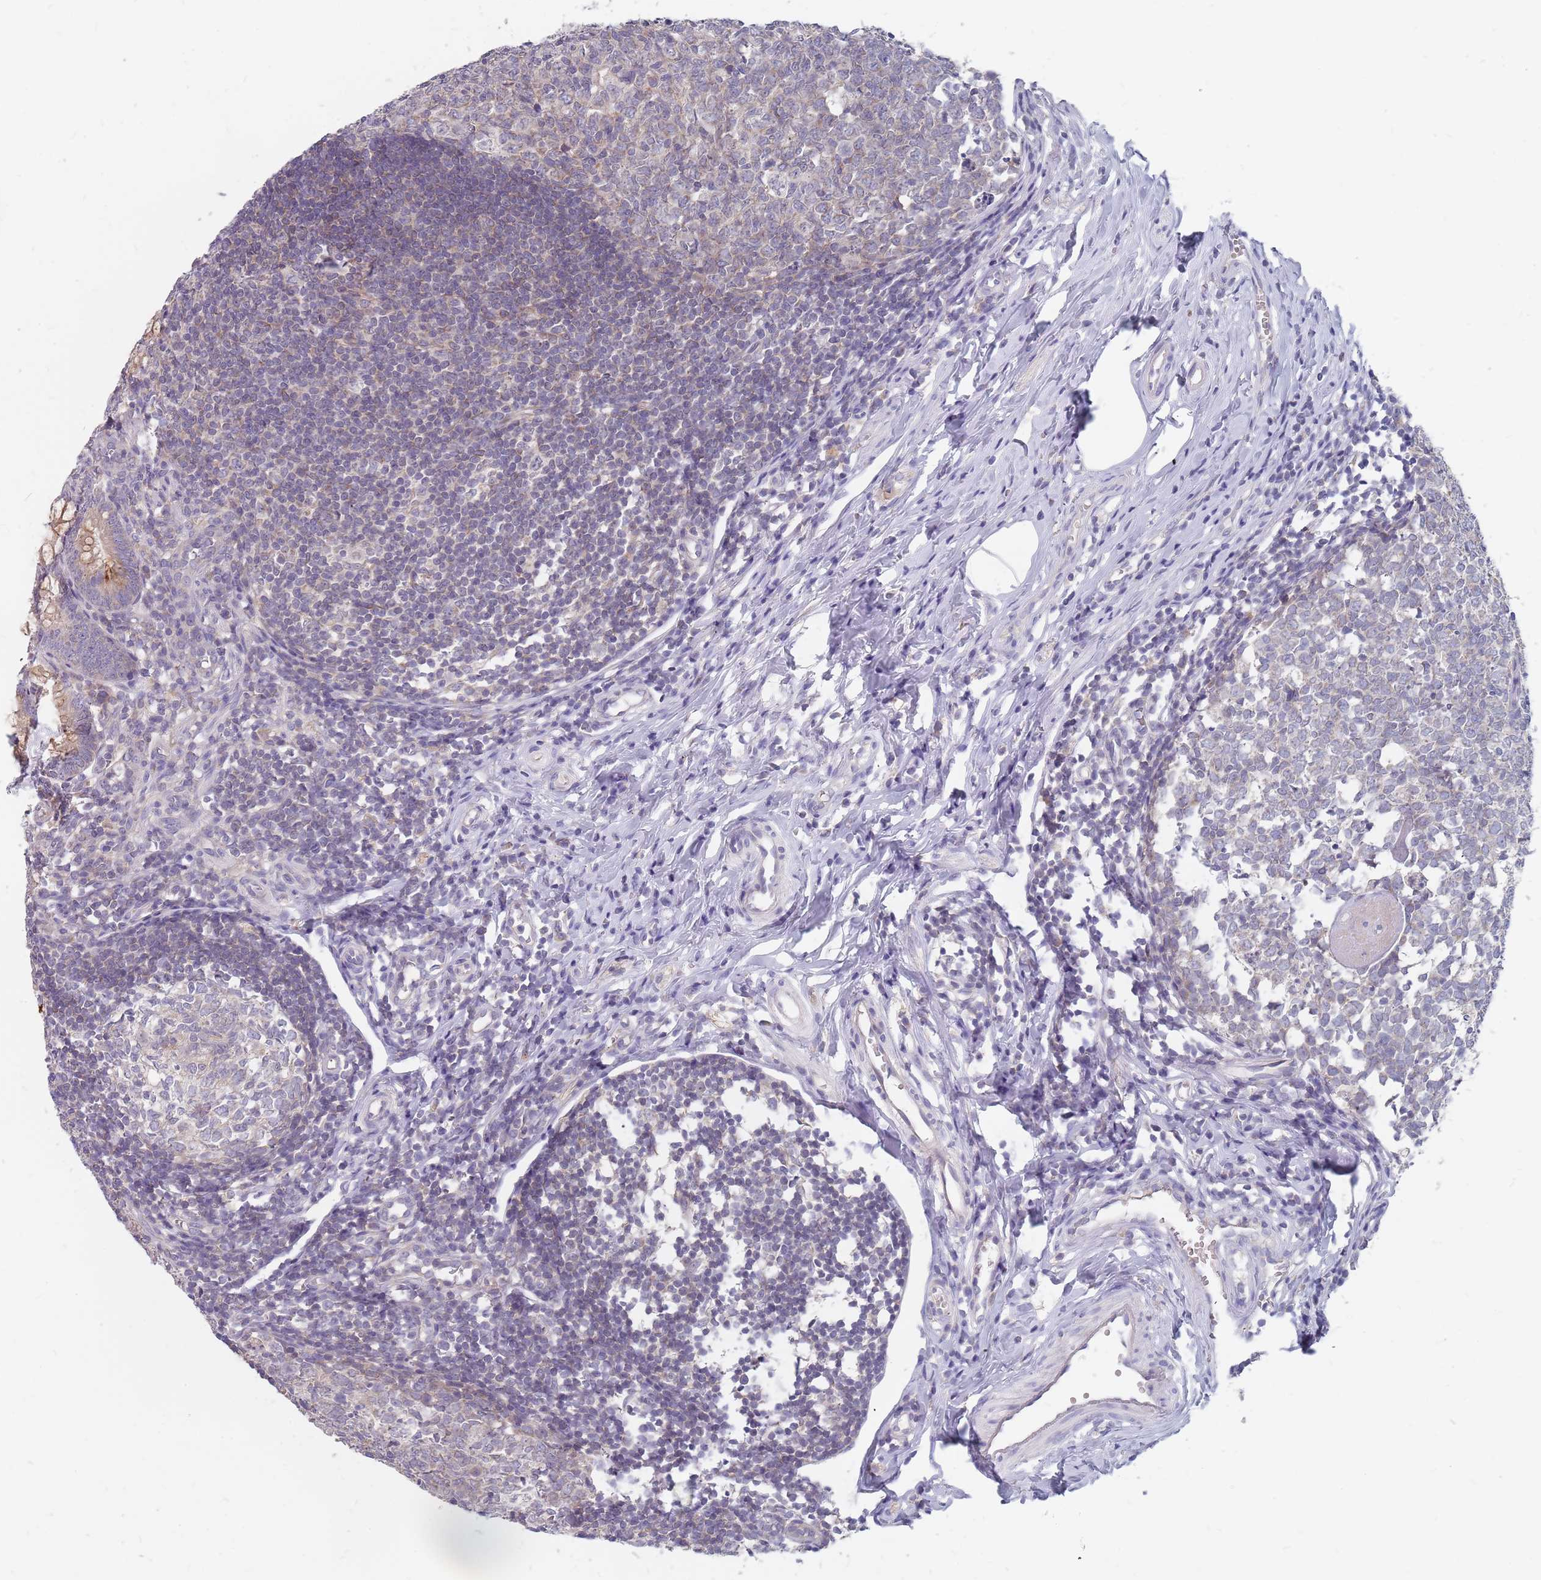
{"staining": {"intensity": "moderate", "quantity": "25%-75%", "location": "cytoplasmic/membranous"}, "tissue": "appendix", "cell_type": "Glandular cells", "image_type": "normal", "snomed": [{"axis": "morphology", "description": "Normal tissue, NOS"}, {"axis": "topography", "description": "Appendix"}], "caption": "Immunohistochemistry (IHC) histopathology image of unremarkable appendix: human appendix stained using immunohistochemistry (IHC) exhibits medium levels of moderate protein expression localized specifically in the cytoplasmic/membranous of glandular cells, appearing as a cytoplasmic/membranous brown color.", "gene": "CMTR2", "patient": {"sex": "male", "age": 14}}